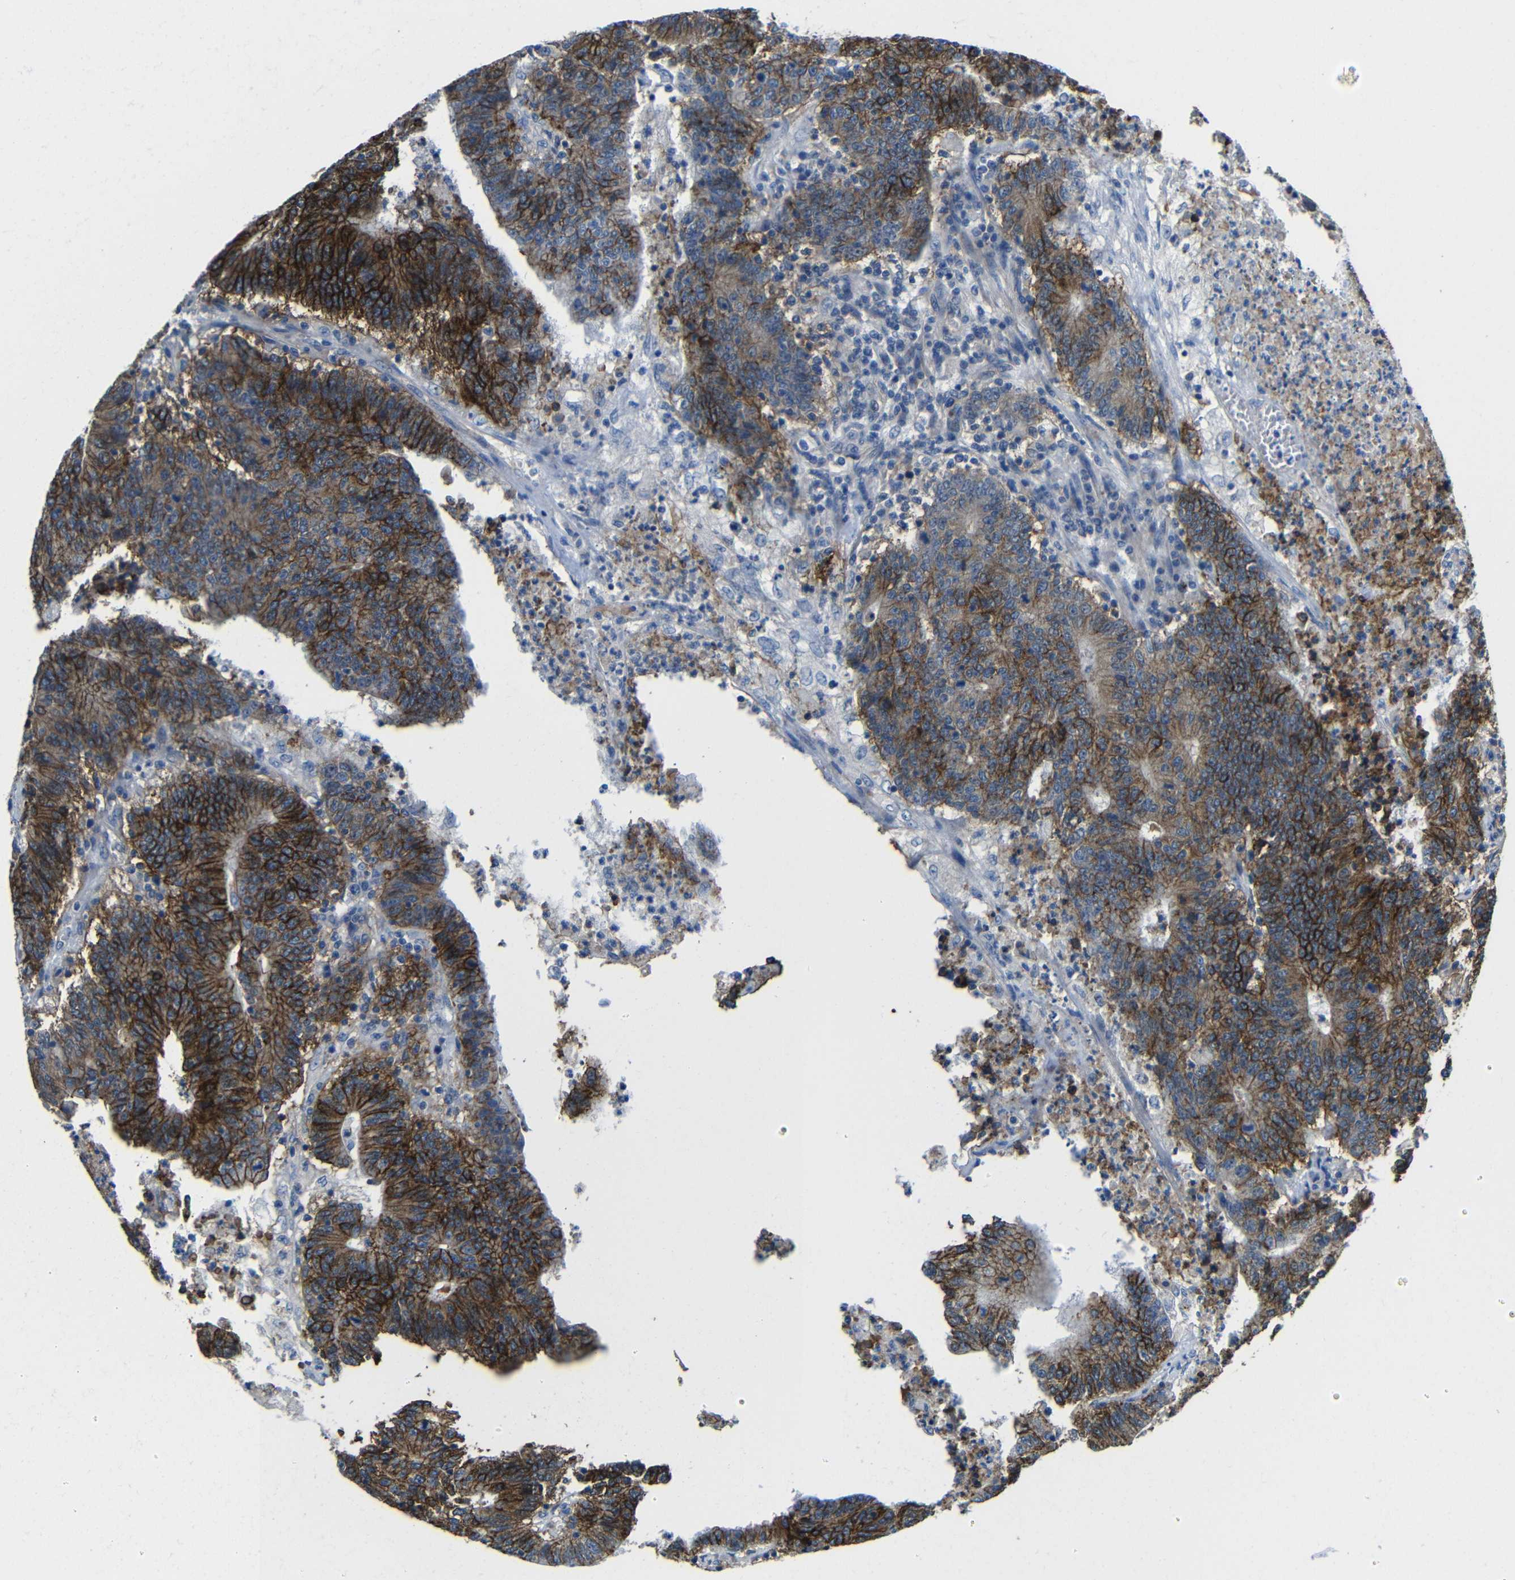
{"staining": {"intensity": "moderate", "quantity": ">75%", "location": "cytoplasmic/membranous"}, "tissue": "colorectal cancer", "cell_type": "Tumor cells", "image_type": "cancer", "snomed": [{"axis": "morphology", "description": "Normal tissue, NOS"}, {"axis": "morphology", "description": "Adenocarcinoma, NOS"}, {"axis": "topography", "description": "Colon"}], "caption": "An image of adenocarcinoma (colorectal) stained for a protein reveals moderate cytoplasmic/membranous brown staining in tumor cells.", "gene": "ZNF90", "patient": {"sex": "female", "age": 75}}